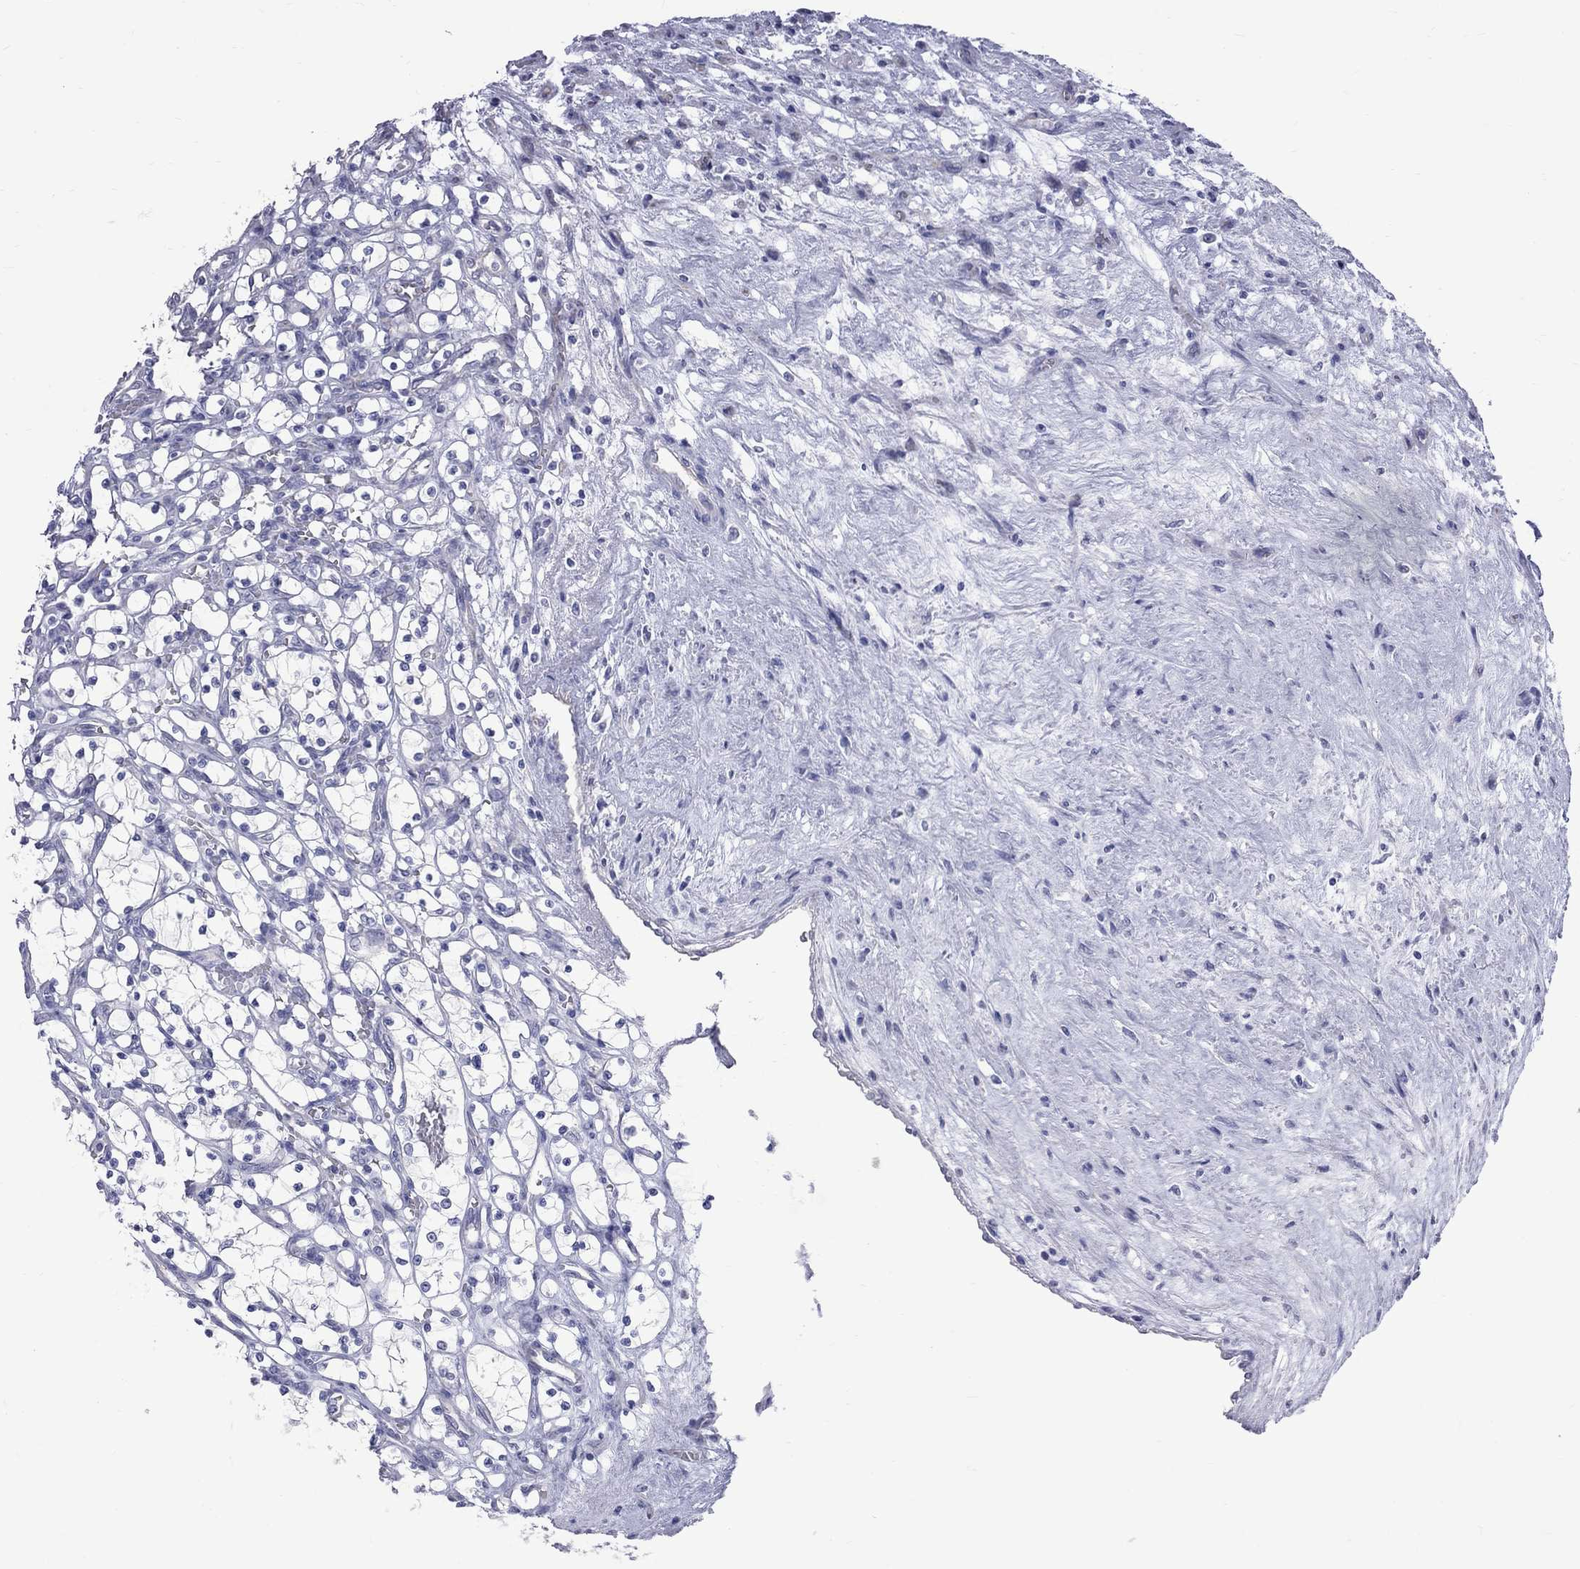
{"staining": {"intensity": "negative", "quantity": "none", "location": "none"}, "tissue": "renal cancer", "cell_type": "Tumor cells", "image_type": "cancer", "snomed": [{"axis": "morphology", "description": "Adenocarcinoma, NOS"}, {"axis": "topography", "description": "Kidney"}], "caption": "A micrograph of adenocarcinoma (renal) stained for a protein demonstrates no brown staining in tumor cells.", "gene": "KCND2", "patient": {"sex": "female", "age": 69}}